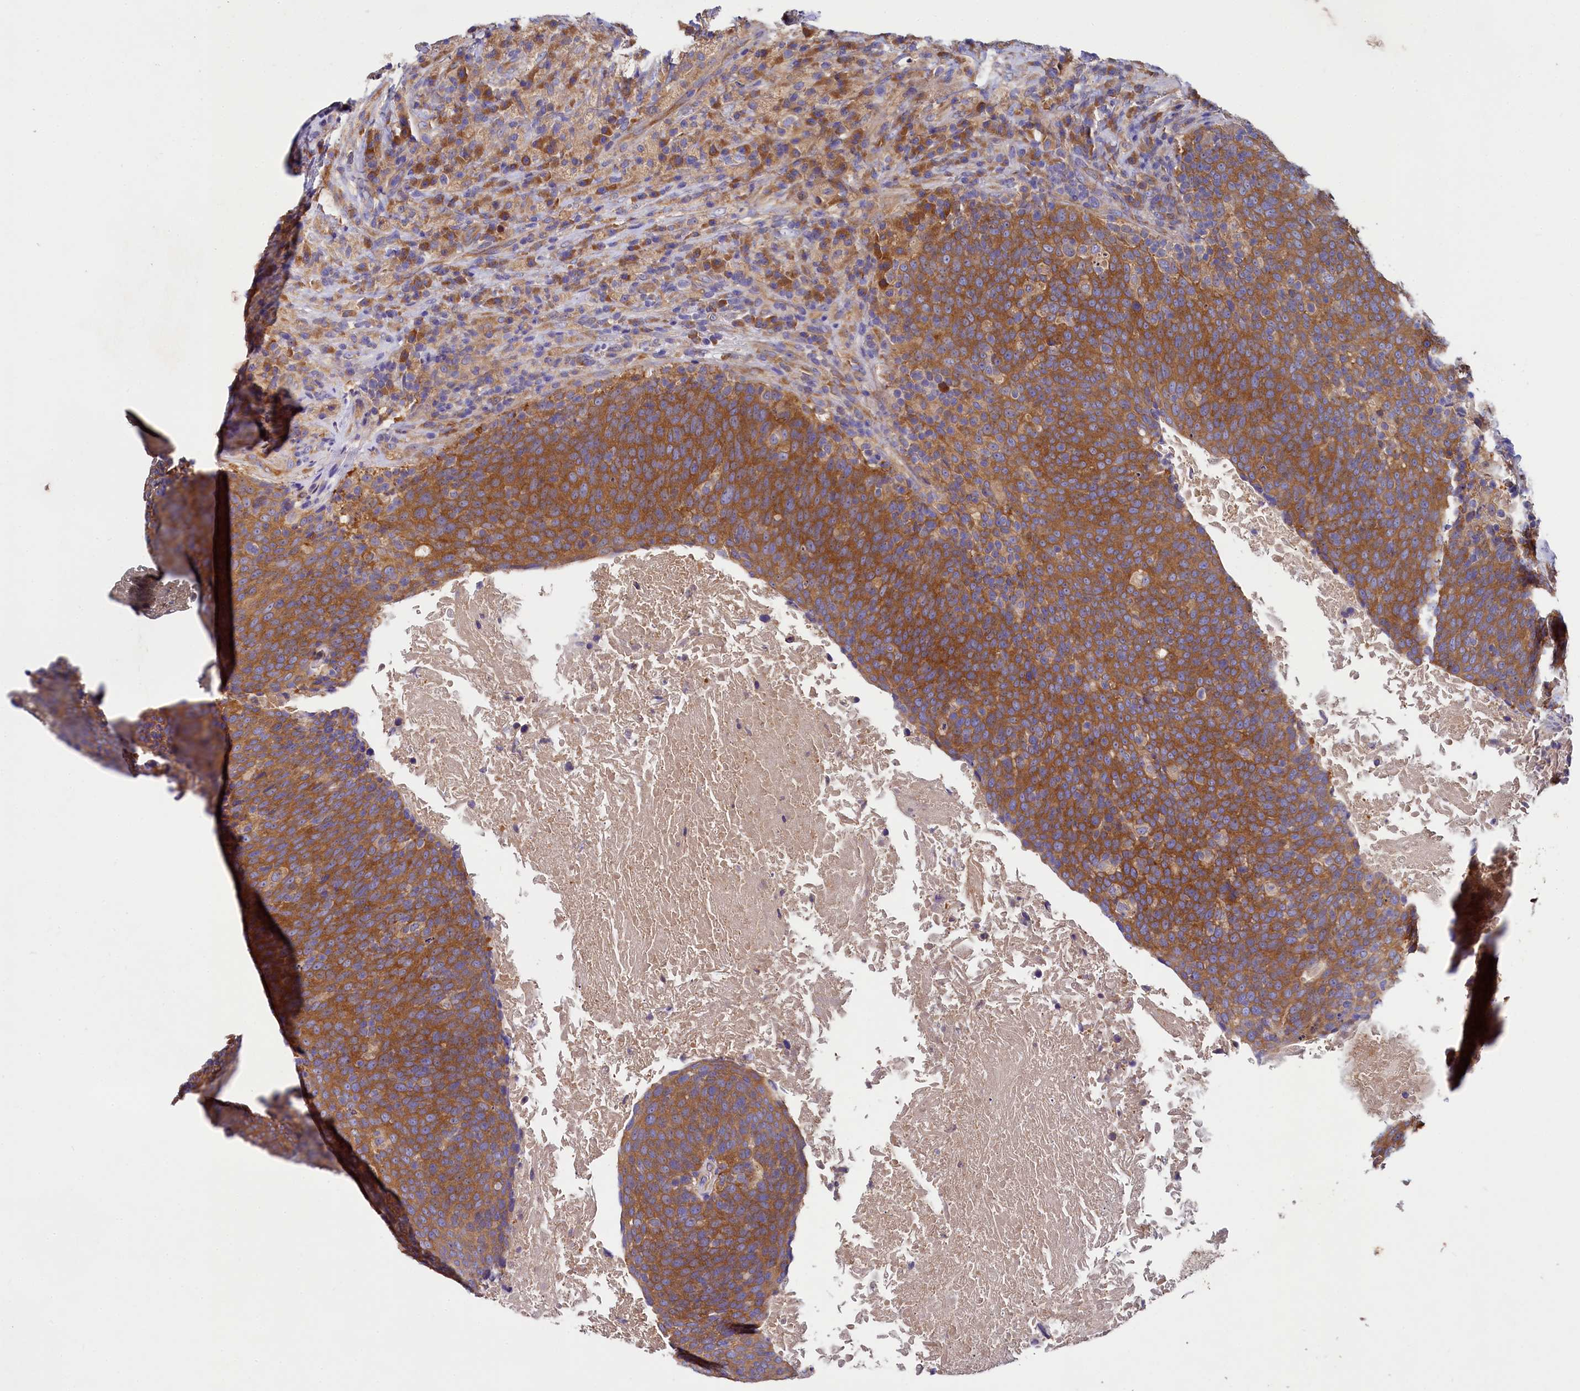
{"staining": {"intensity": "strong", "quantity": ">75%", "location": "cytoplasmic/membranous"}, "tissue": "head and neck cancer", "cell_type": "Tumor cells", "image_type": "cancer", "snomed": [{"axis": "morphology", "description": "Squamous cell carcinoma, NOS"}, {"axis": "morphology", "description": "Squamous cell carcinoma, metastatic, NOS"}, {"axis": "topography", "description": "Lymph node"}, {"axis": "topography", "description": "Head-Neck"}], "caption": "Metastatic squamous cell carcinoma (head and neck) stained with DAB immunohistochemistry reveals high levels of strong cytoplasmic/membranous staining in approximately >75% of tumor cells.", "gene": "QARS1", "patient": {"sex": "male", "age": 62}}